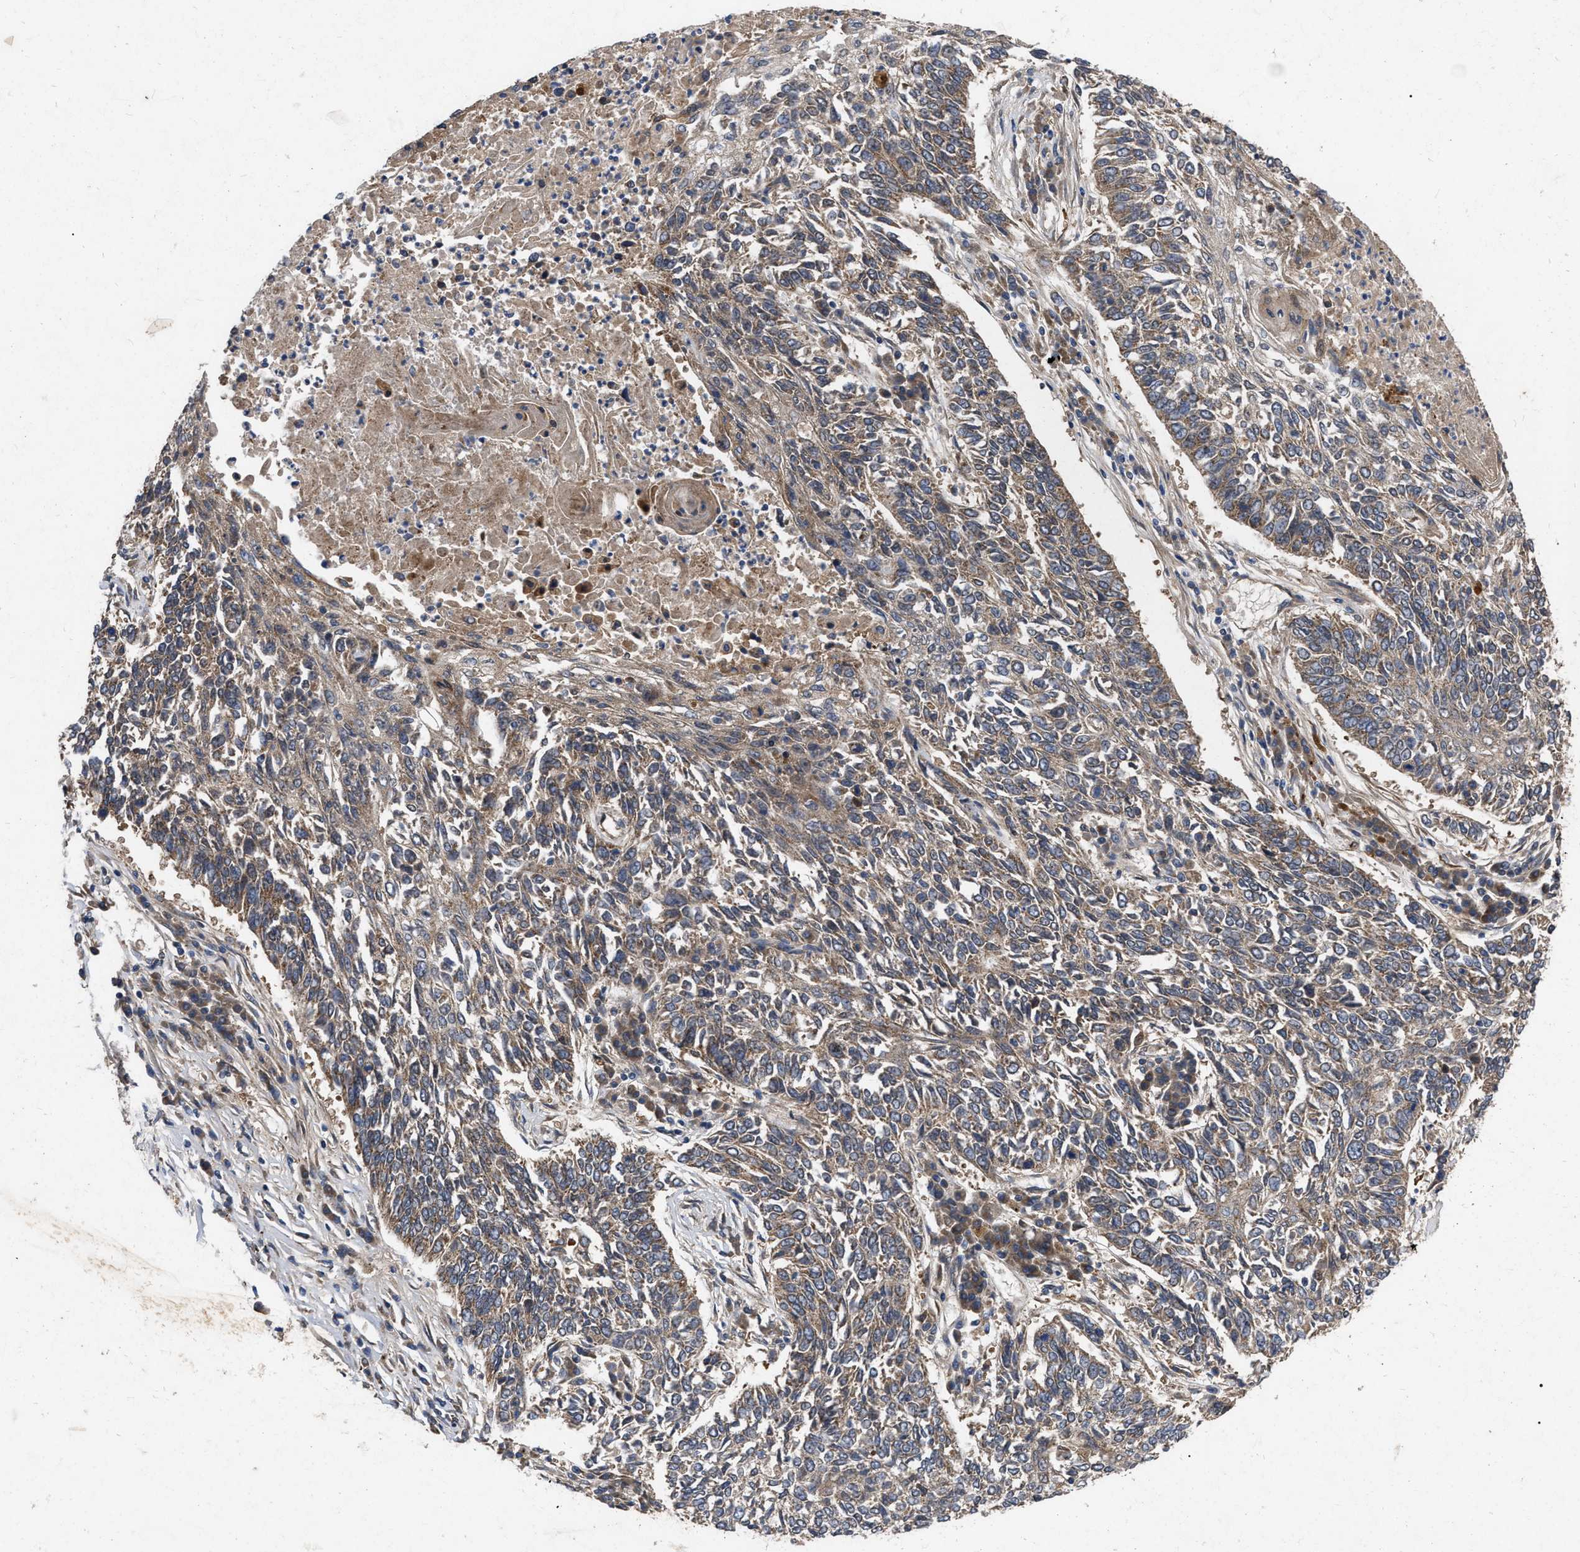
{"staining": {"intensity": "moderate", "quantity": ">75%", "location": "cytoplasmic/membranous"}, "tissue": "lung cancer", "cell_type": "Tumor cells", "image_type": "cancer", "snomed": [{"axis": "morphology", "description": "Normal tissue, NOS"}, {"axis": "morphology", "description": "Squamous cell carcinoma, NOS"}, {"axis": "topography", "description": "Cartilage tissue"}, {"axis": "topography", "description": "Bronchus"}, {"axis": "topography", "description": "Lung"}], "caption": "Immunohistochemical staining of squamous cell carcinoma (lung) demonstrates medium levels of moderate cytoplasmic/membranous protein positivity in about >75% of tumor cells.", "gene": "CDKN2C", "patient": {"sex": "female", "age": 49}}